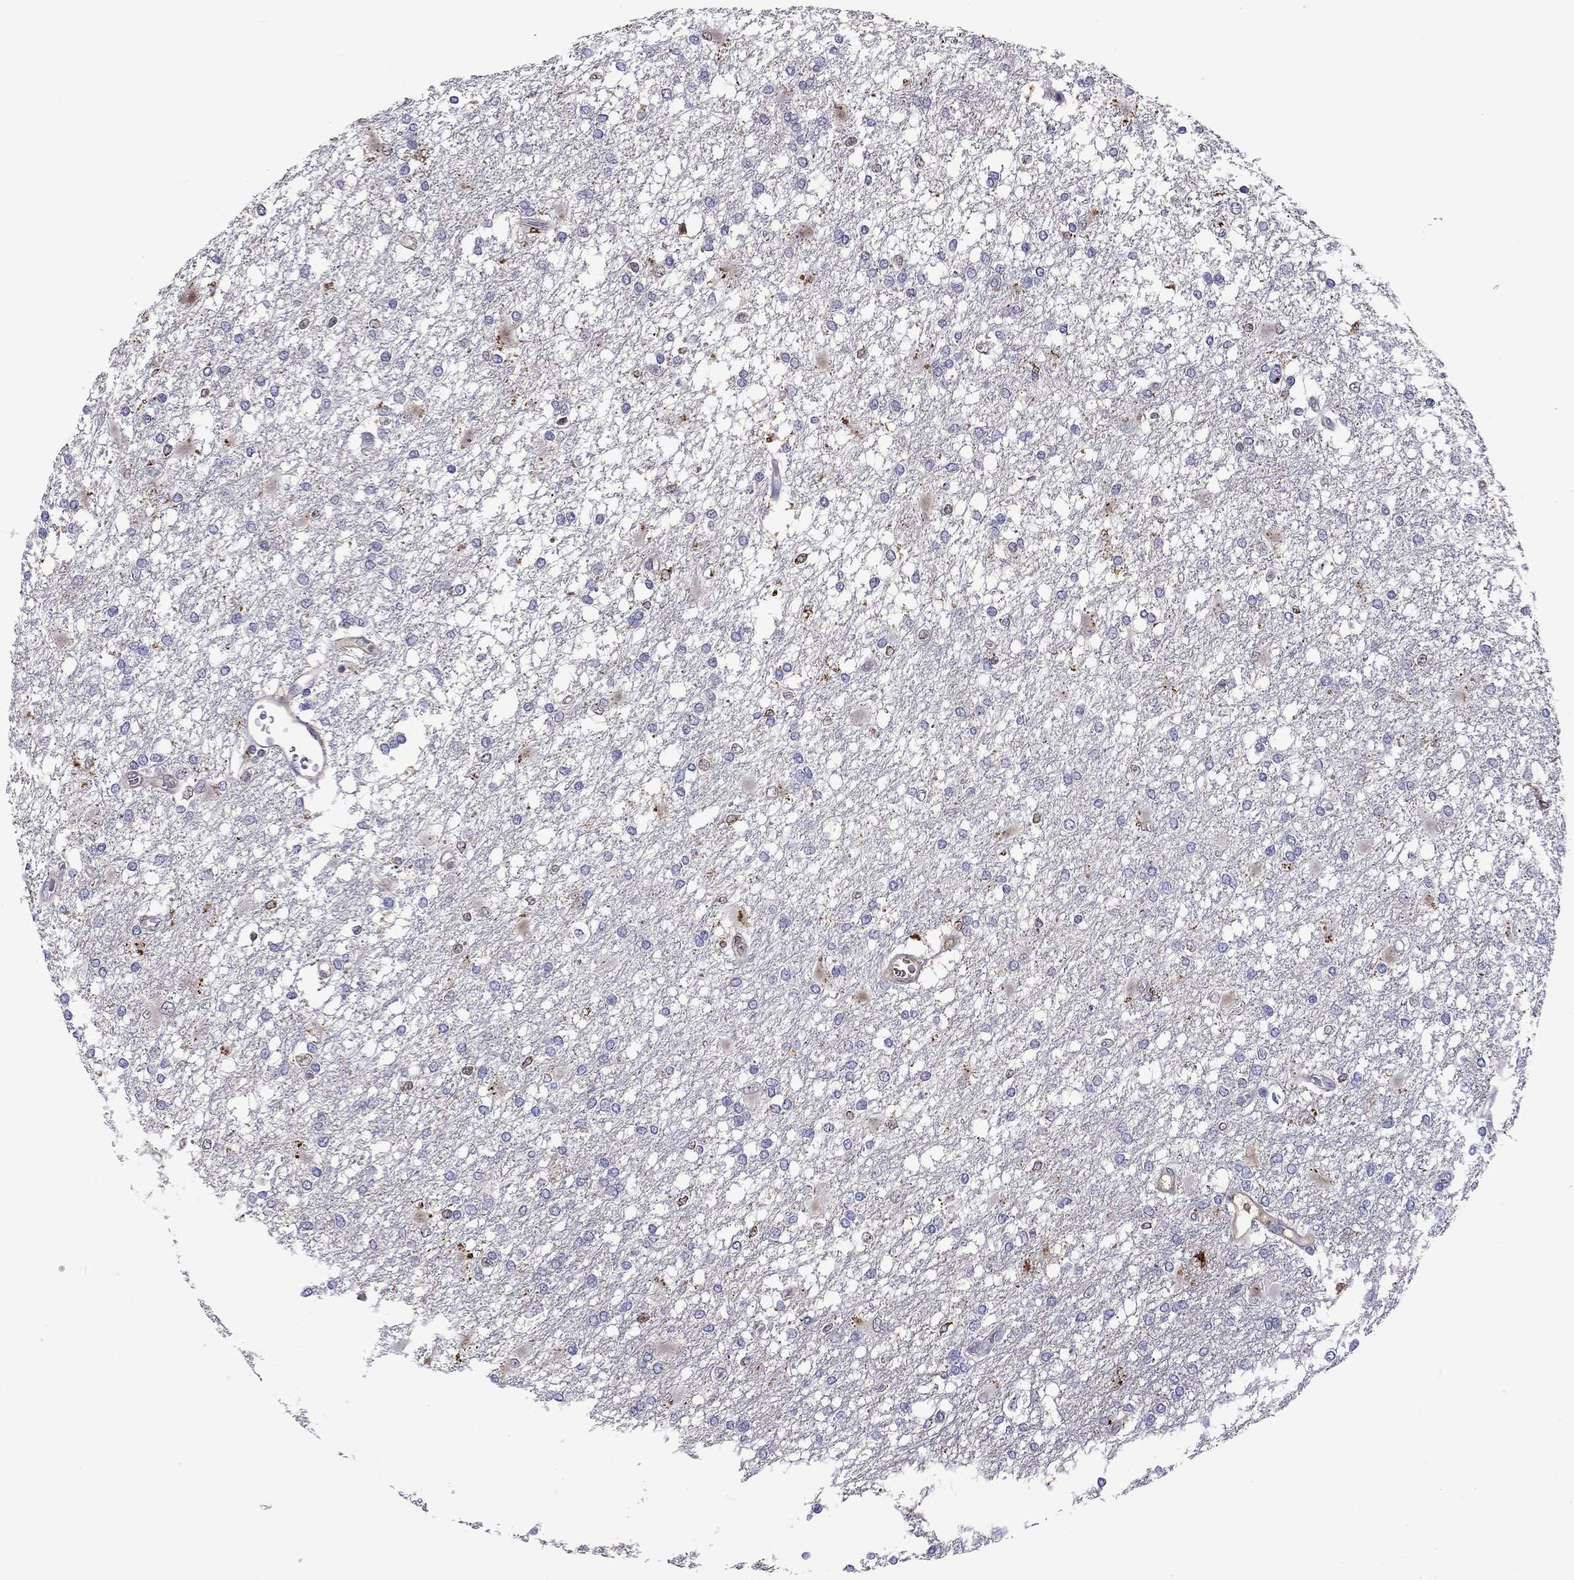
{"staining": {"intensity": "negative", "quantity": "none", "location": "none"}, "tissue": "glioma", "cell_type": "Tumor cells", "image_type": "cancer", "snomed": [{"axis": "morphology", "description": "Glioma, malignant, High grade"}, {"axis": "topography", "description": "Cerebral cortex"}], "caption": "Immunohistochemistry photomicrograph of human malignant glioma (high-grade) stained for a protein (brown), which exhibits no expression in tumor cells. (DAB (3,3'-diaminobenzidine) IHC visualized using brightfield microscopy, high magnification).", "gene": "SERPINA3", "patient": {"sex": "male", "age": 79}}